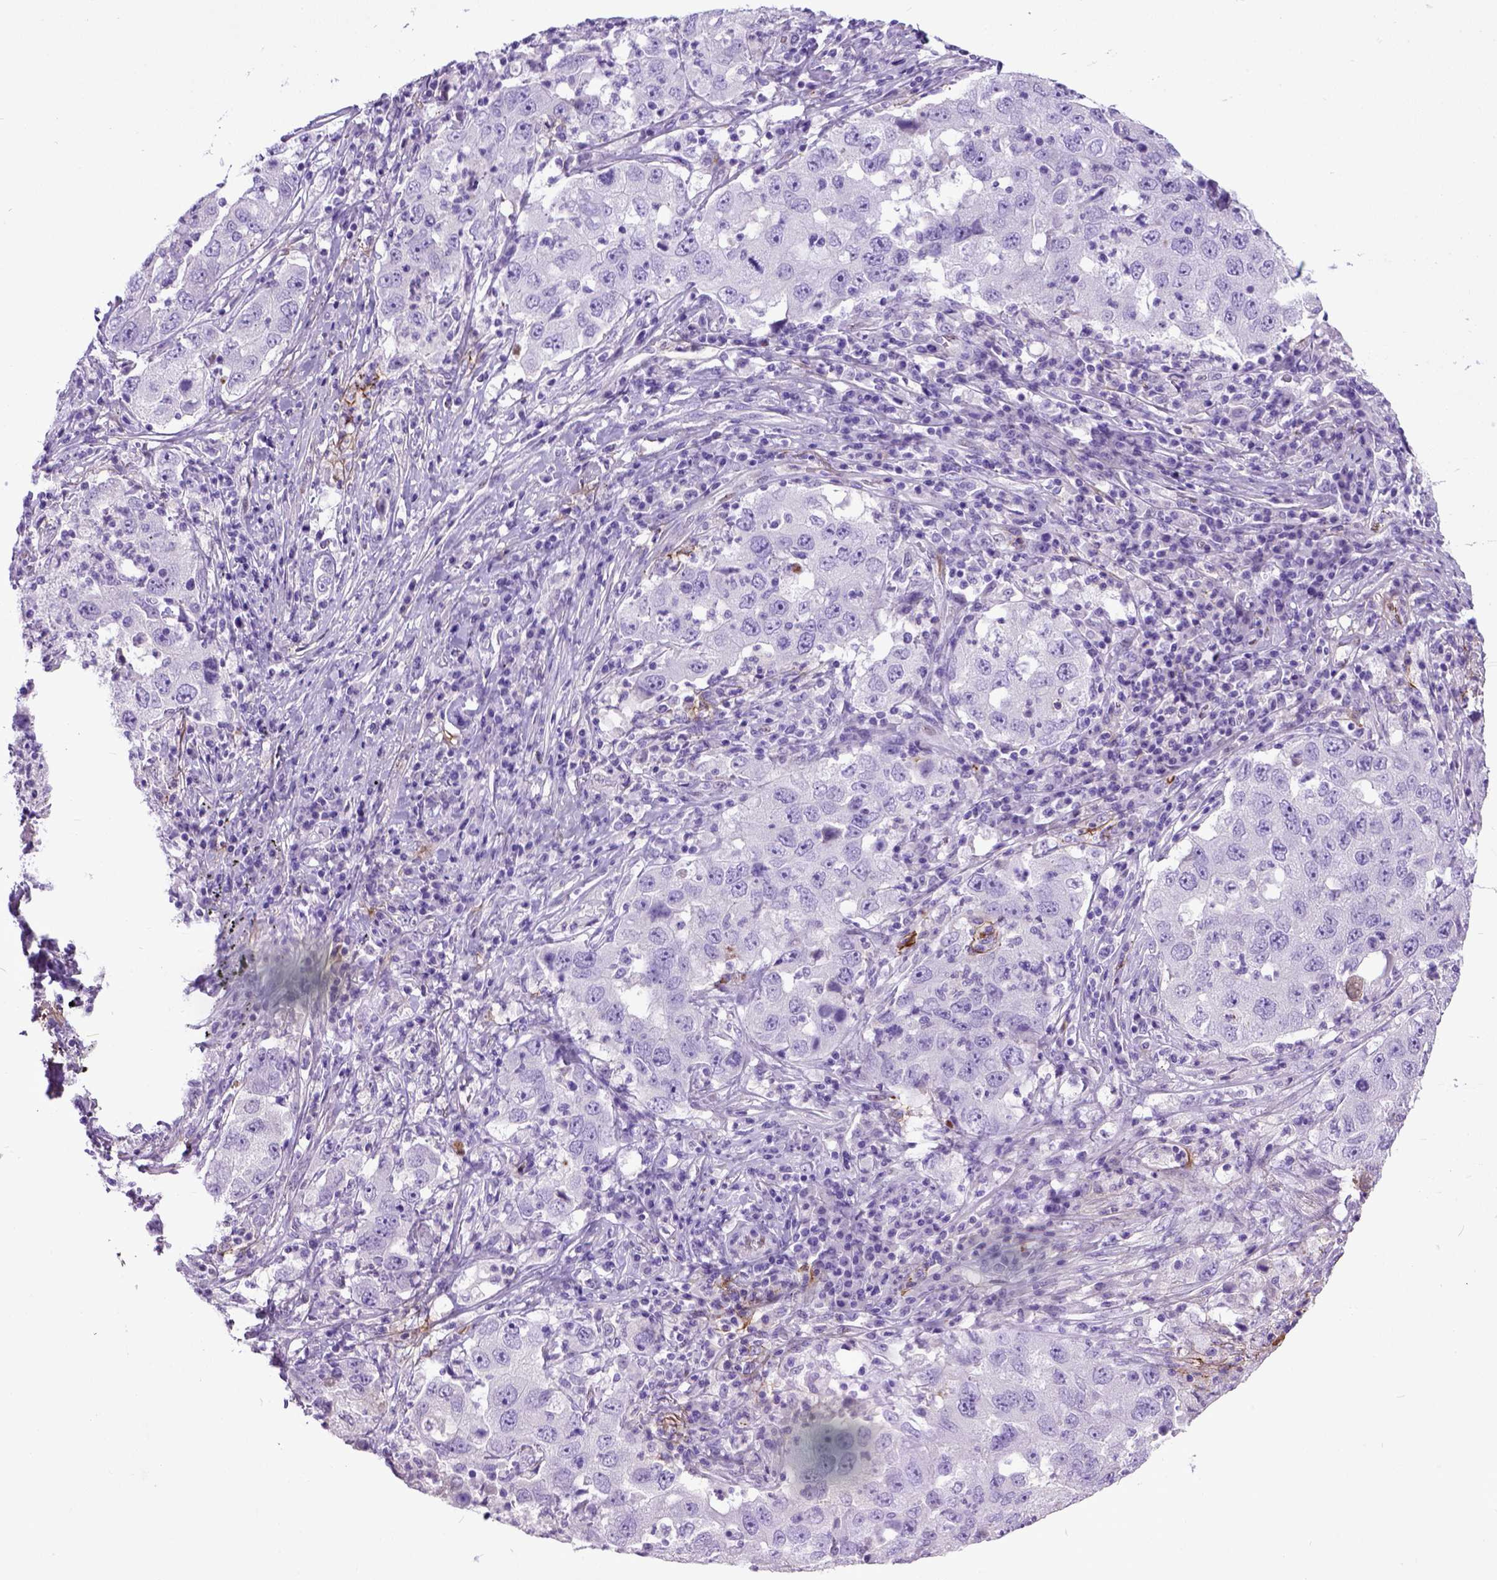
{"staining": {"intensity": "negative", "quantity": "none", "location": "none"}, "tissue": "lung cancer", "cell_type": "Tumor cells", "image_type": "cancer", "snomed": [{"axis": "morphology", "description": "Adenocarcinoma, NOS"}, {"axis": "topography", "description": "Lung"}], "caption": "Tumor cells are negative for brown protein staining in adenocarcinoma (lung). (DAB (3,3'-diaminobenzidine) immunohistochemistry visualized using brightfield microscopy, high magnification).", "gene": "ADAMTS8", "patient": {"sex": "male", "age": 73}}